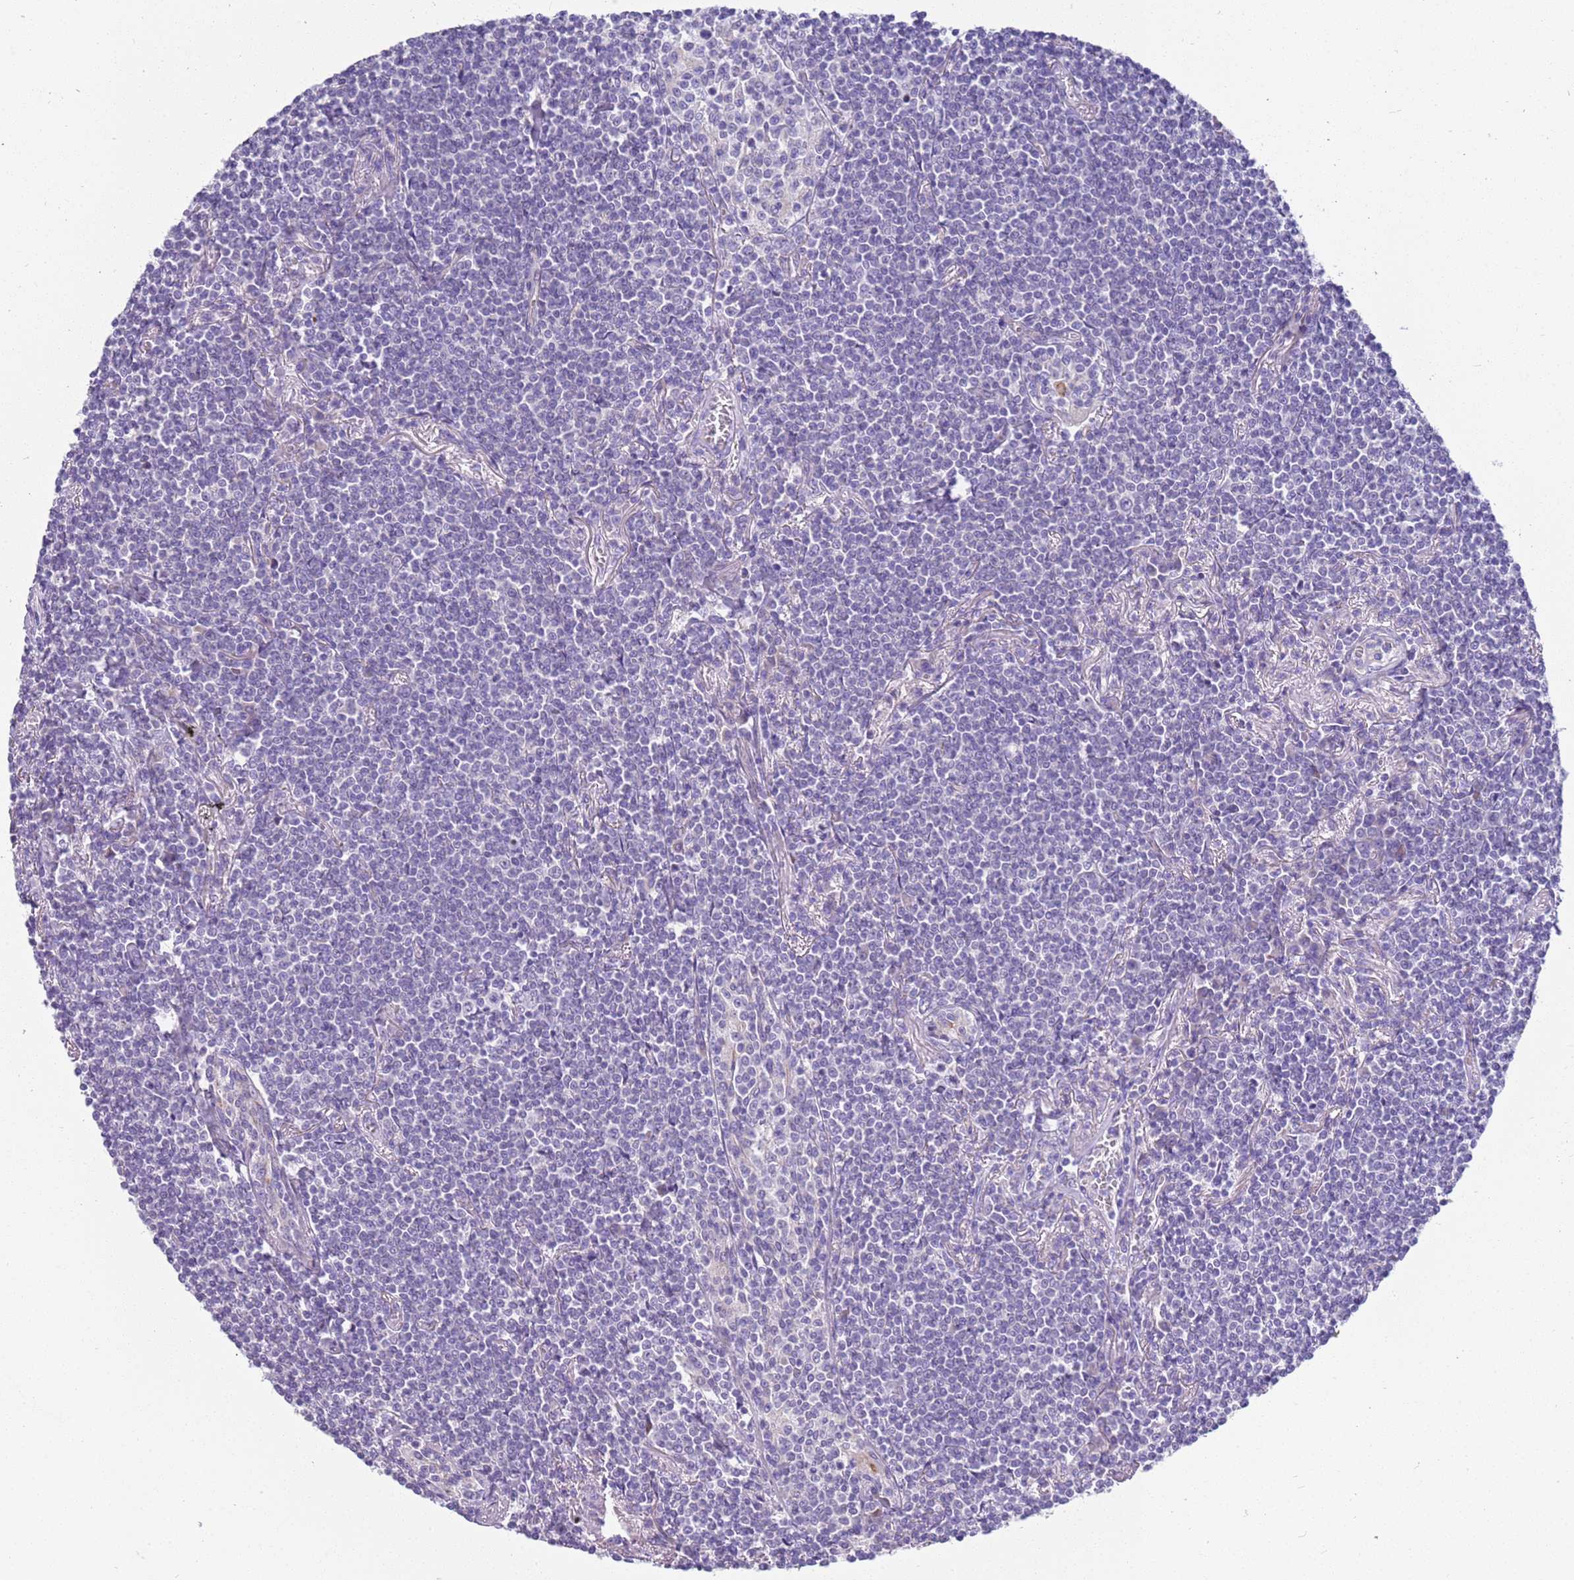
{"staining": {"intensity": "negative", "quantity": "none", "location": "none"}, "tissue": "lymphoma", "cell_type": "Tumor cells", "image_type": "cancer", "snomed": [{"axis": "morphology", "description": "Malignant lymphoma, non-Hodgkin's type, Low grade"}, {"axis": "topography", "description": "Lung"}], "caption": "There is no significant expression in tumor cells of lymphoma.", "gene": "BRMS1L", "patient": {"sex": "female", "age": 71}}